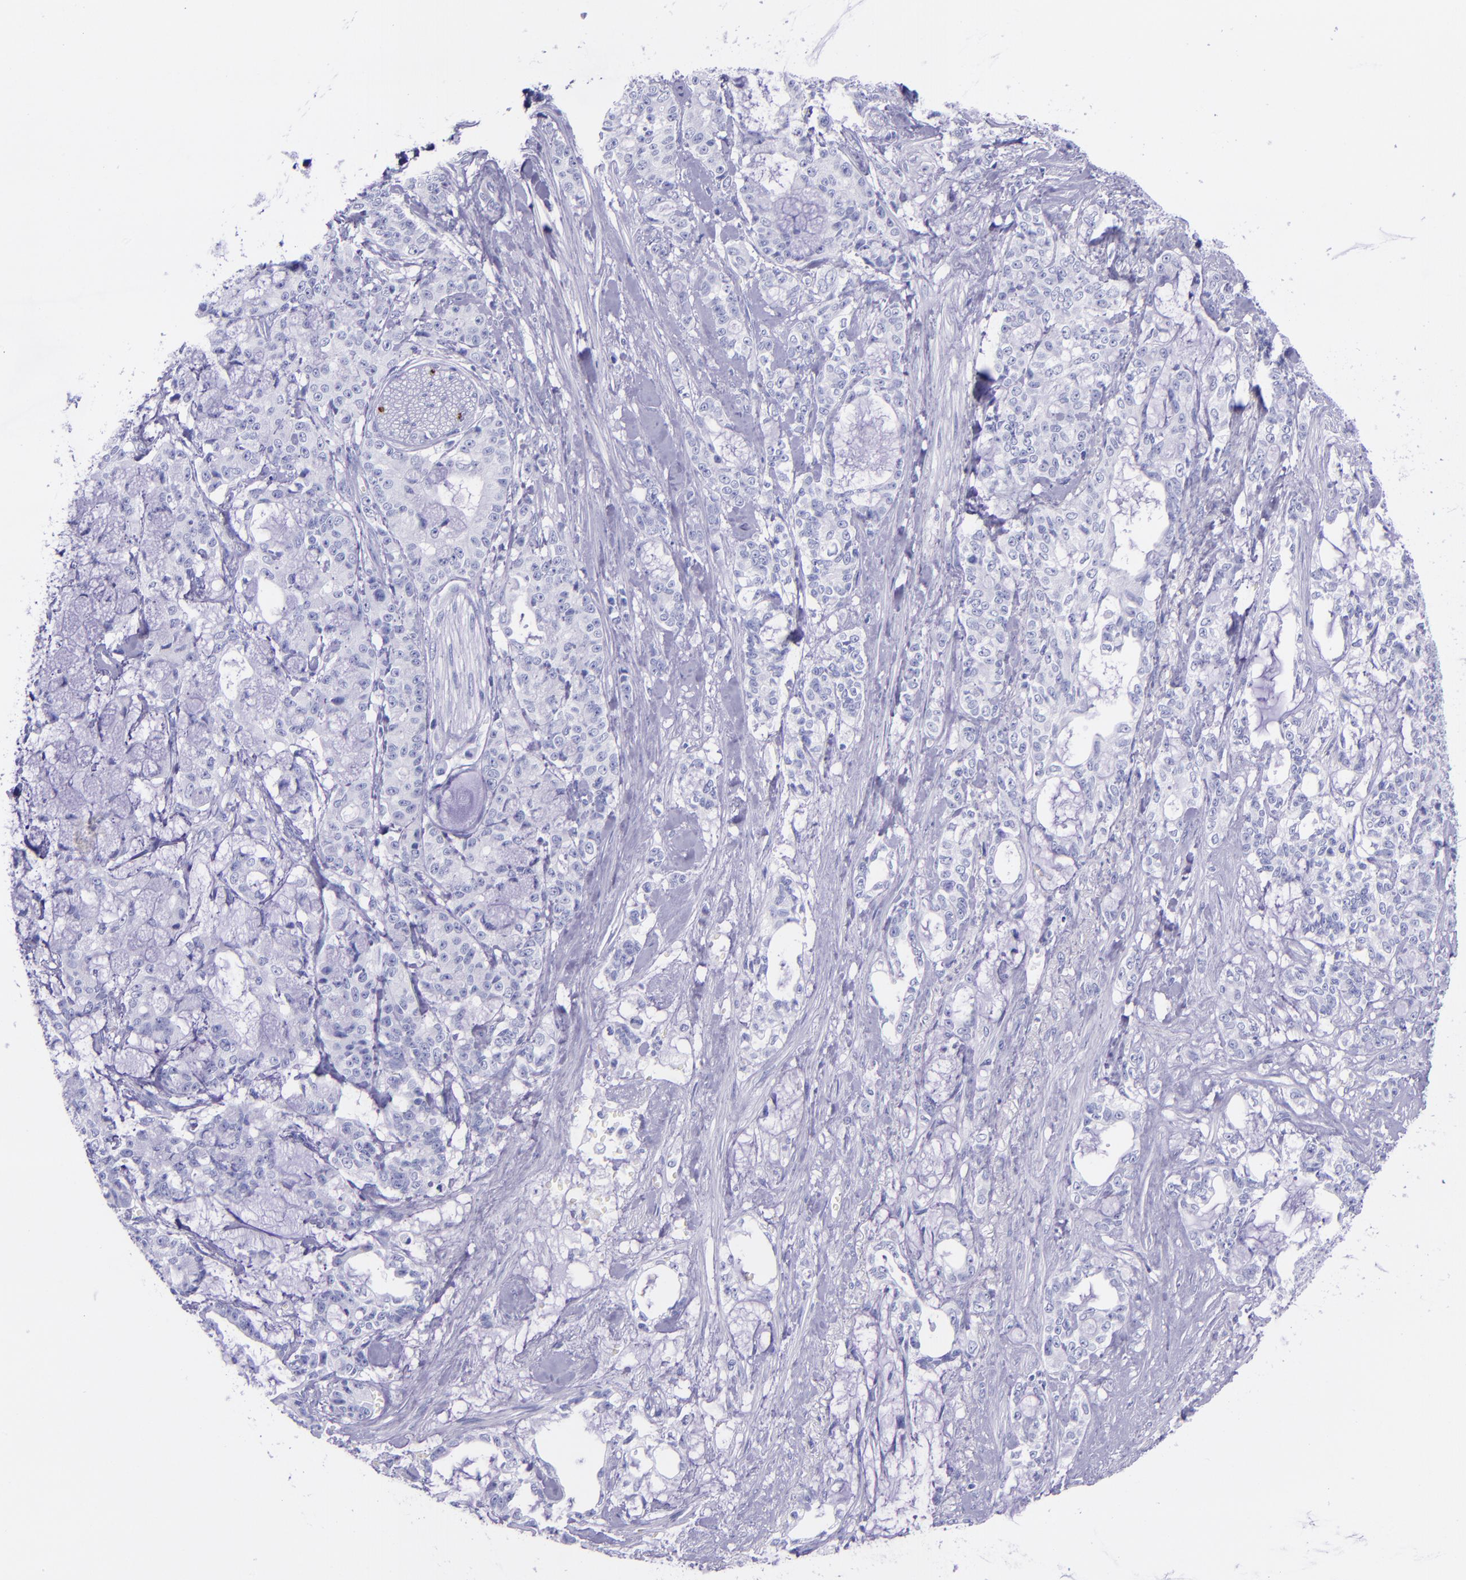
{"staining": {"intensity": "negative", "quantity": "none", "location": "none"}, "tissue": "pancreatic cancer", "cell_type": "Tumor cells", "image_type": "cancer", "snomed": [{"axis": "morphology", "description": "Adenocarcinoma, NOS"}, {"axis": "topography", "description": "Pancreas"}], "caption": "Tumor cells show no significant positivity in adenocarcinoma (pancreatic).", "gene": "MBP", "patient": {"sex": "female", "age": 73}}